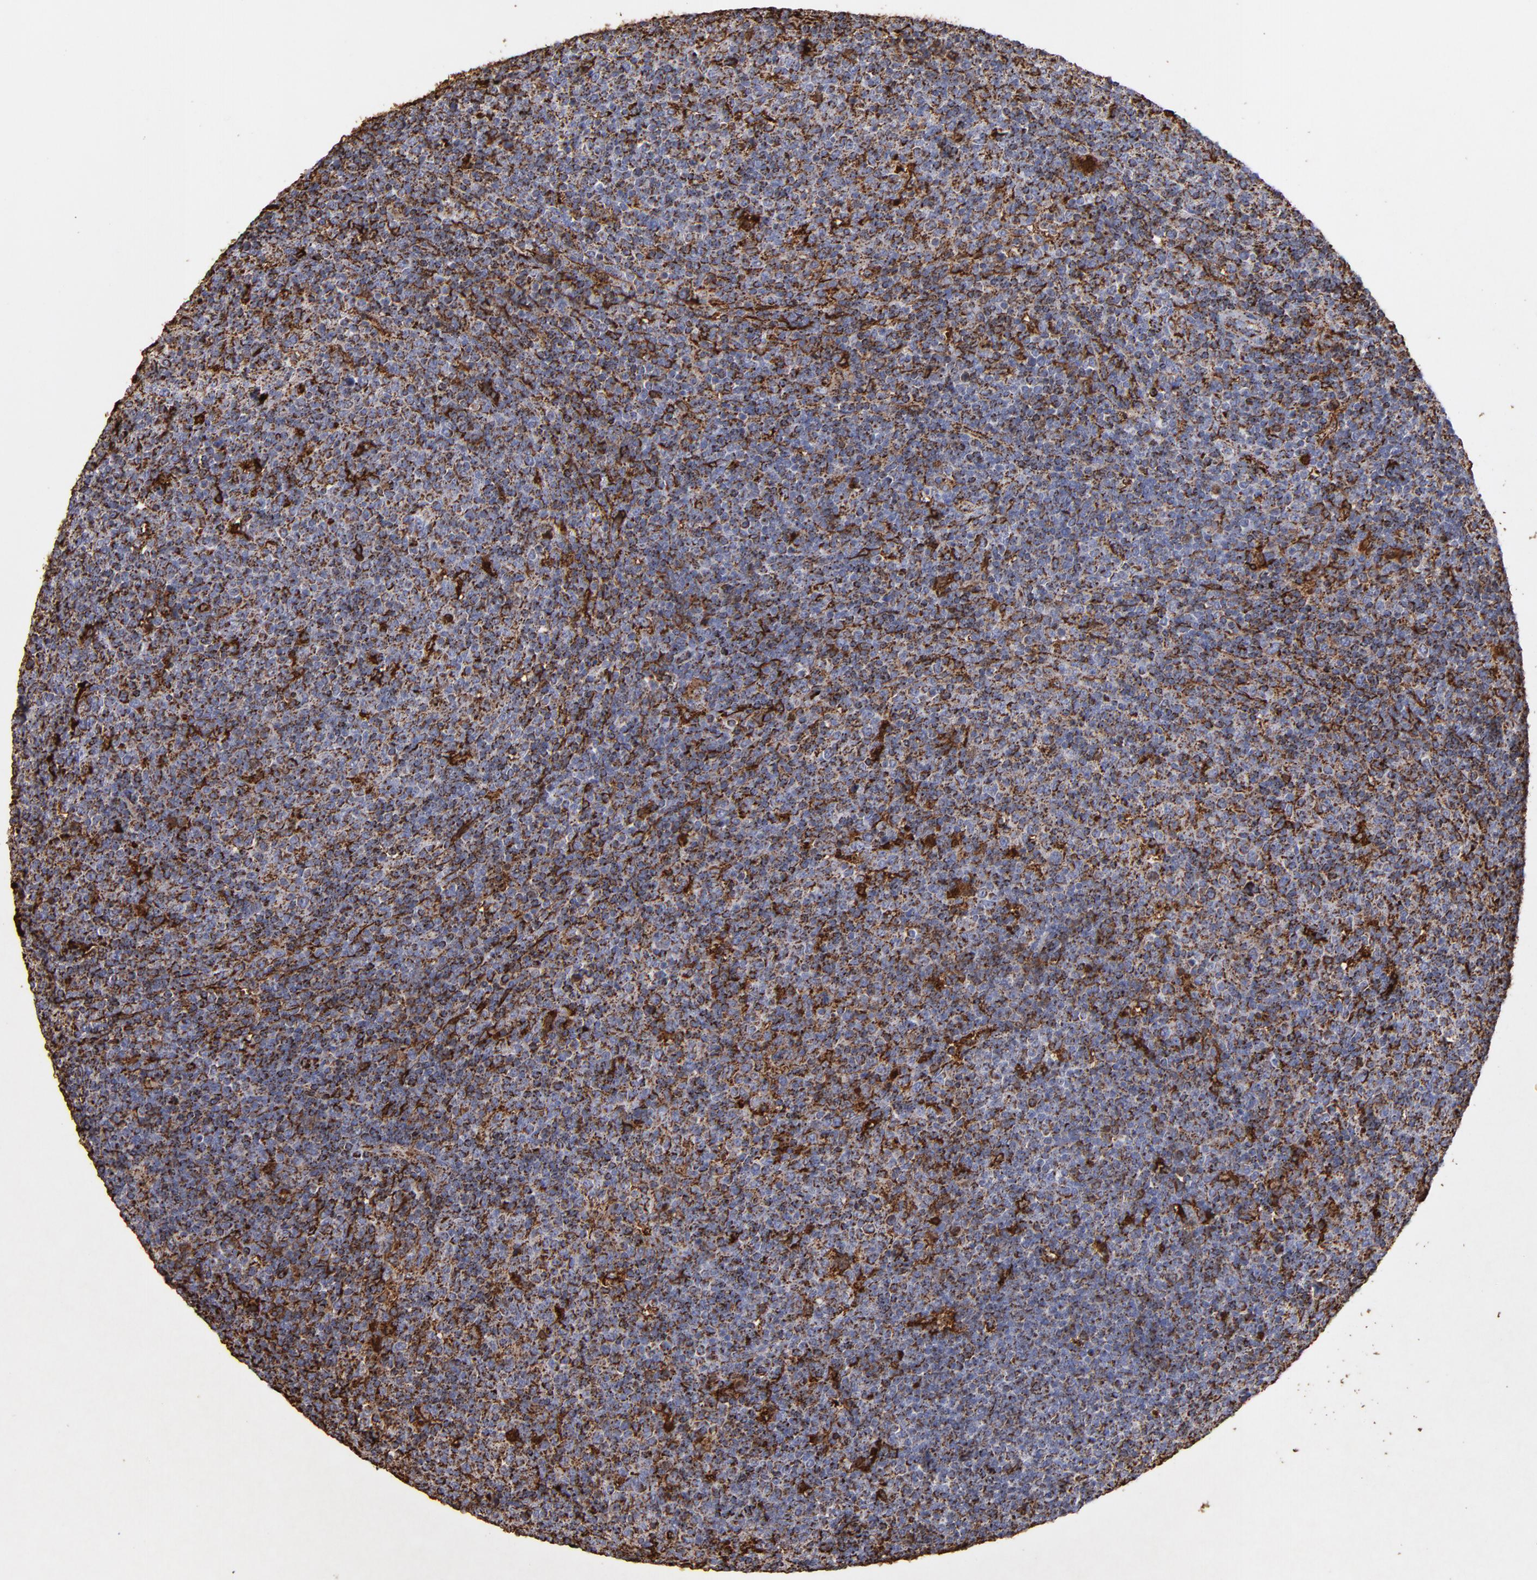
{"staining": {"intensity": "moderate", "quantity": ">75%", "location": "cytoplasmic/membranous"}, "tissue": "lymphoma", "cell_type": "Tumor cells", "image_type": "cancer", "snomed": [{"axis": "morphology", "description": "Malignant lymphoma, non-Hodgkin's type, Low grade"}, {"axis": "topography", "description": "Lymph node"}], "caption": "A medium amount of moderate cytoplasmic/membranous staining is identified in approximately >75% of tumor cells in lymphoma tissue. (DAB IHC with brightfield microscopy, high magnification).", "gene": "SOD2", "patient": {"sex": "male", "age": 70}}